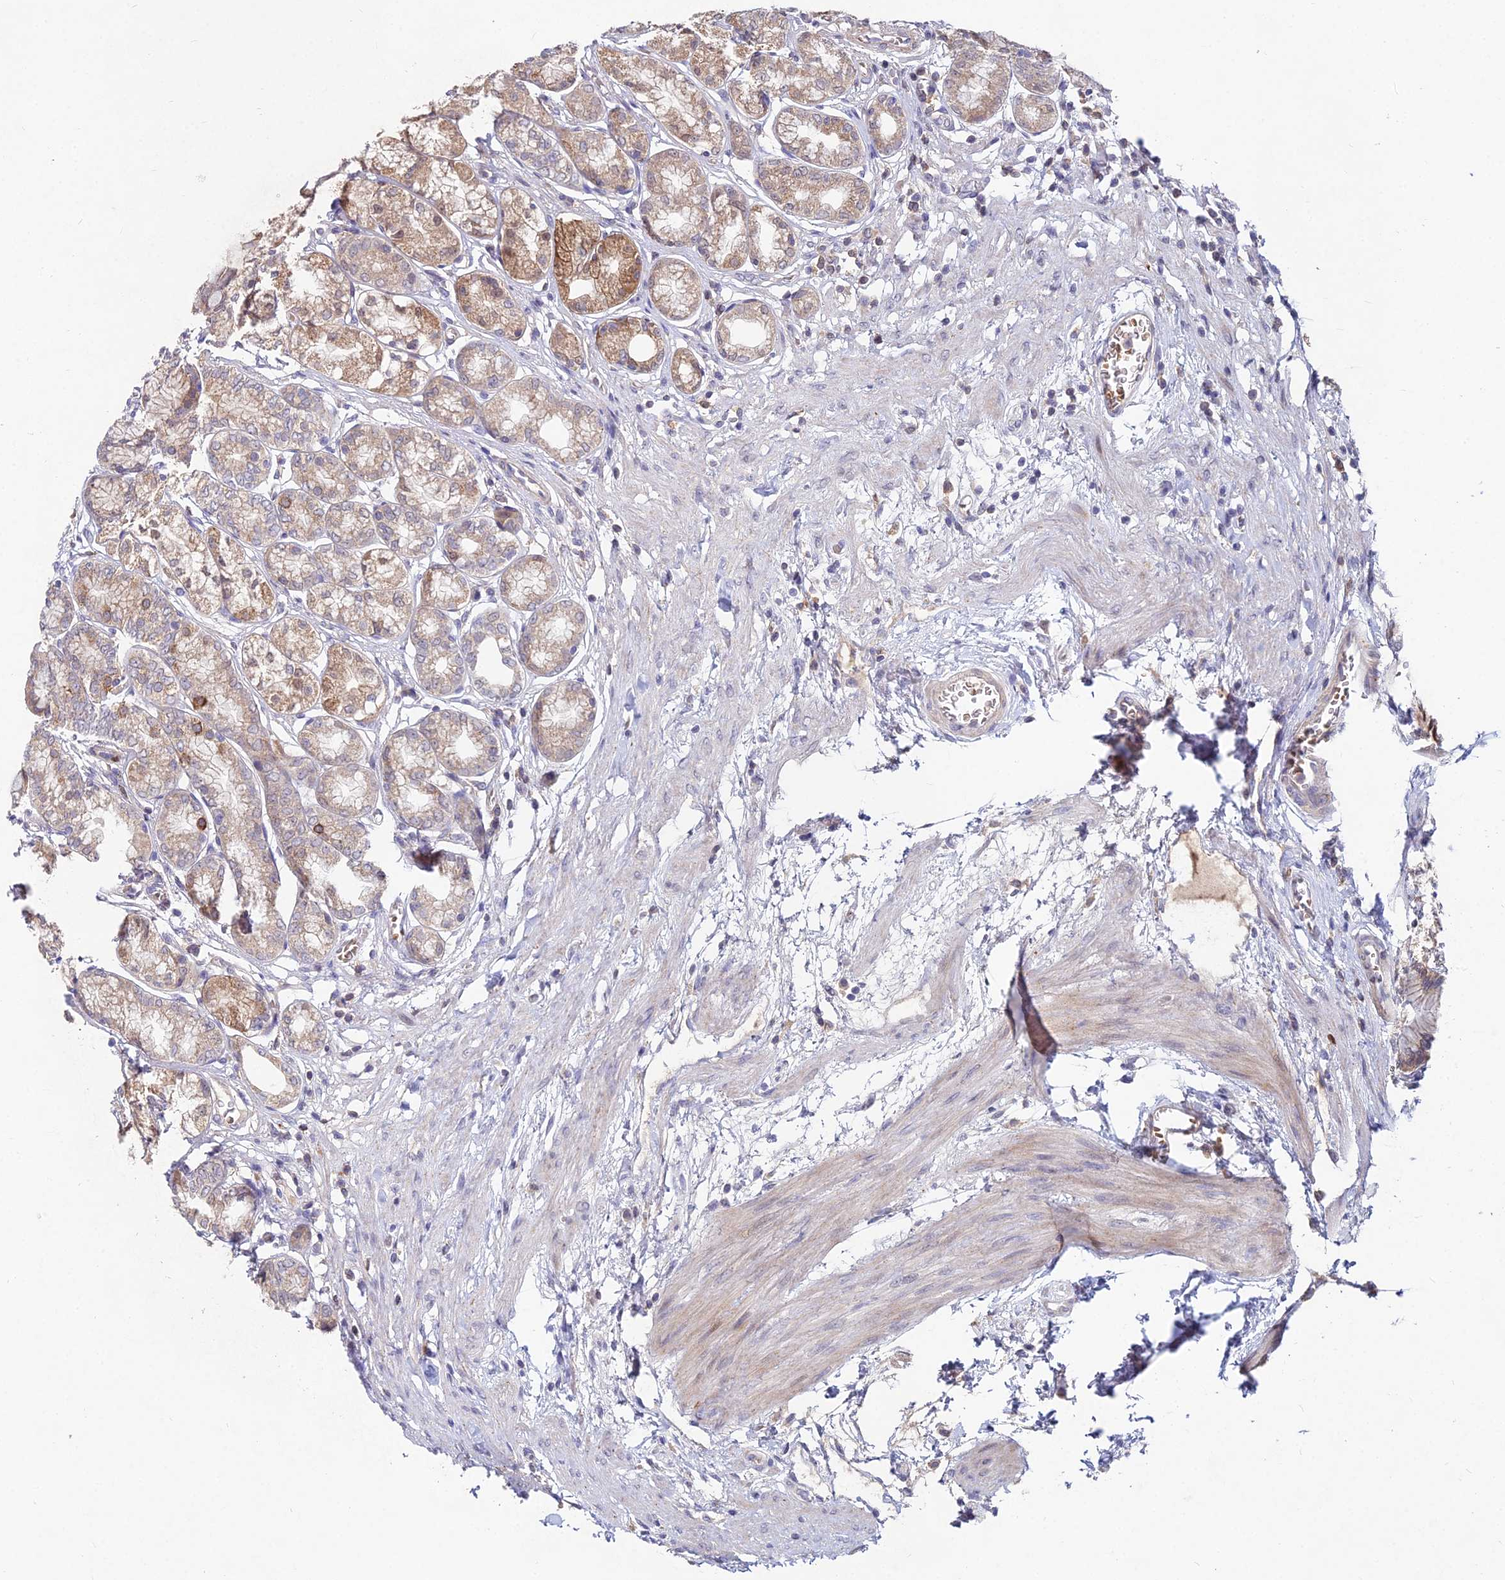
{"staining": {"intensity": "moderate", "quantity": ">75%", "location": "cytoplasmic/membranous,nuclear"}, "tissue": "stomach", "cell_type": "Glandular cells", "image_type": "normal", "snomed": [{"axis": "morphology", "description": "Normal tissue, NOS"}, {"axis": "morphology", "description": "Adenocarcinoma, NOS"}, {"axis": "morphology", "description": "Adenocarcinoma, High grade"}, {"axis": "topography", "description": "Stomach, upper"}, {"axis": "topography", "description": "Stomach"}], "caption": "DAB (3,3'-diaminobenzidine) immunohistochemical staining of benign human stomach shows moderate cytoplasmic/membranous,nuclear protein positivity in approximately >75% of glandular cells. (DAB IHC with brightfield microscopy, high magnification).", "gene": "WDR43", "patient": {"sex": "female", "age": 65}}